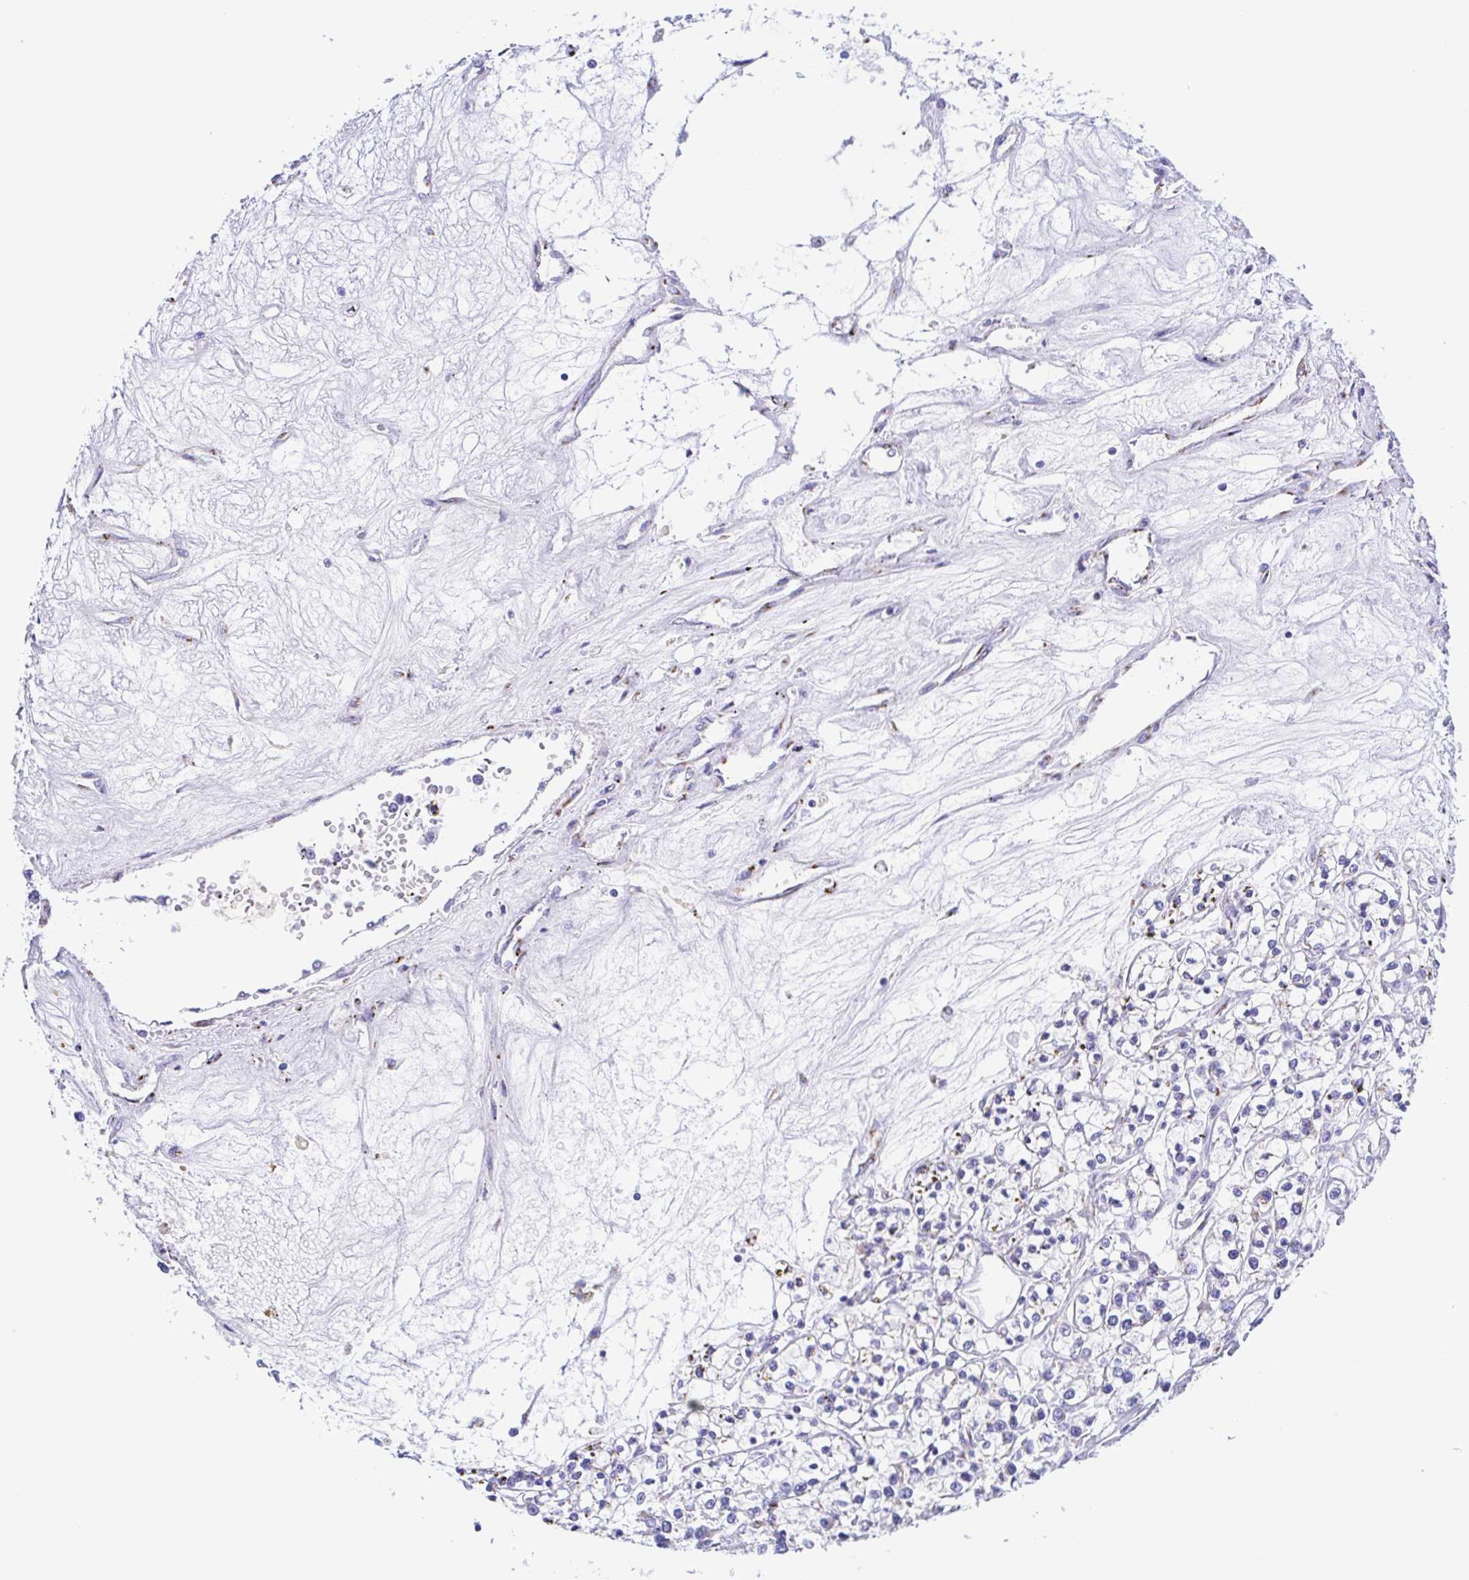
{"staining": {"intensity": "negative", "quantity": "none", "location": "none"}, "tissue": "renal cancer", "cell_type": "Tumor cells", "image_type": "cancer", "snomed": [{"axis": "morphology", "description": "Adenocarcinoma, NOS"}, {"axis": "topography", "description": "Kidney"}], "caption": "Histopathology image shows no significant protein positivity in tumor cells of renal adenocarcinoma.", "gene": "SULT1B1", "patient": {"sex": "female", "age": 59}}